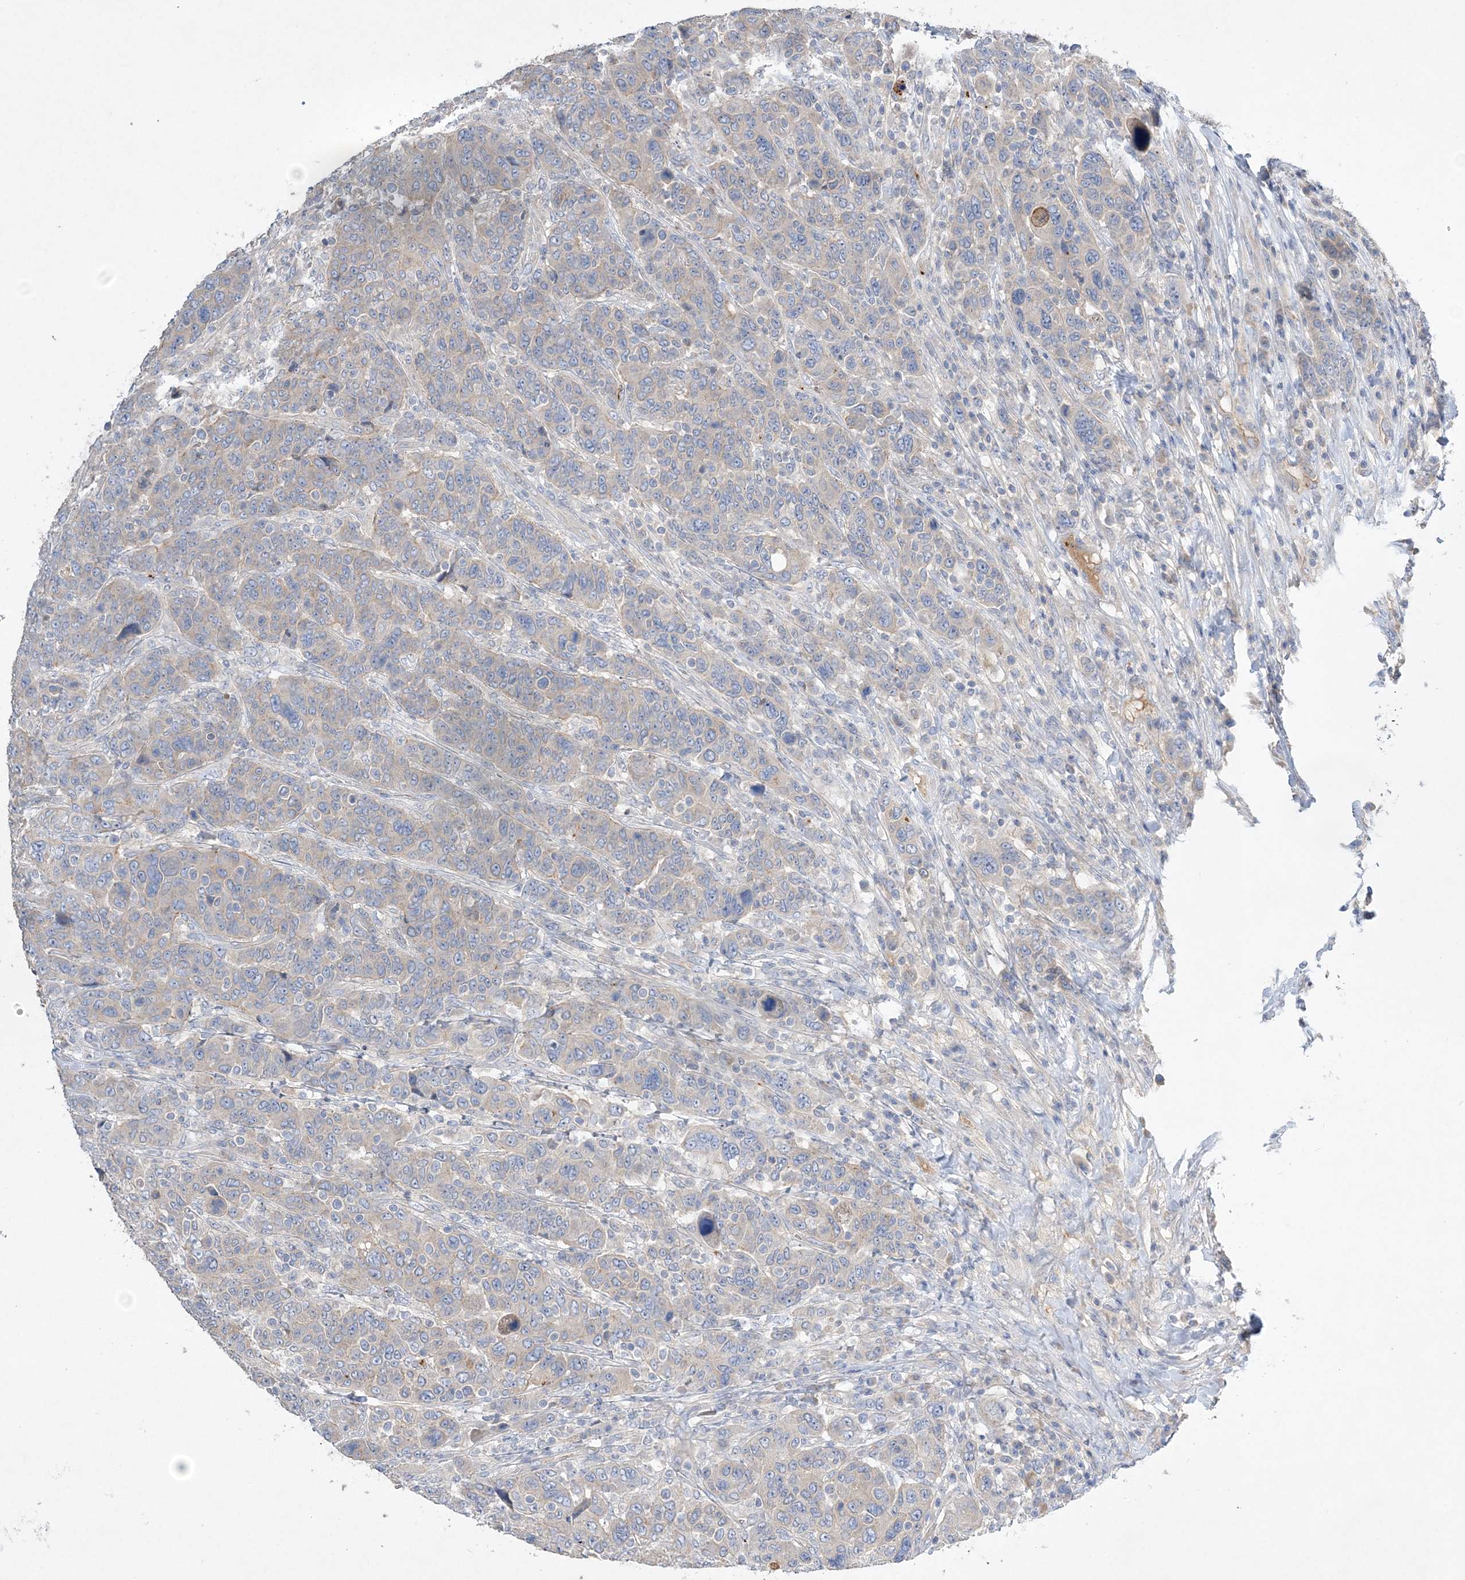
{"staining": {"intensity": "negative", "quantity": "none", "location": "none"}, "tissue": "breast cancer", "cell_type": "Tumor cells", "image_type": "cancer", "snomed": [{"axis": "morphology", "description": "Duct carcinoma"}, {"axis": "topography", "description": "Breast"}], "caption": "DAB (3,3'-diaminobenzidine) immunohistochemical staining of breast cancer (invasive ductal carcinoma) demonstrates no significant positivity in tumor cells. The staining was performed using DAB to visualize the protein expression in brown, while the nuclei were stained in blue with hematoxylin (Magnification: 20x).", "gene": "ADCK2", "patient": {"sex": "female", "age": 37}}